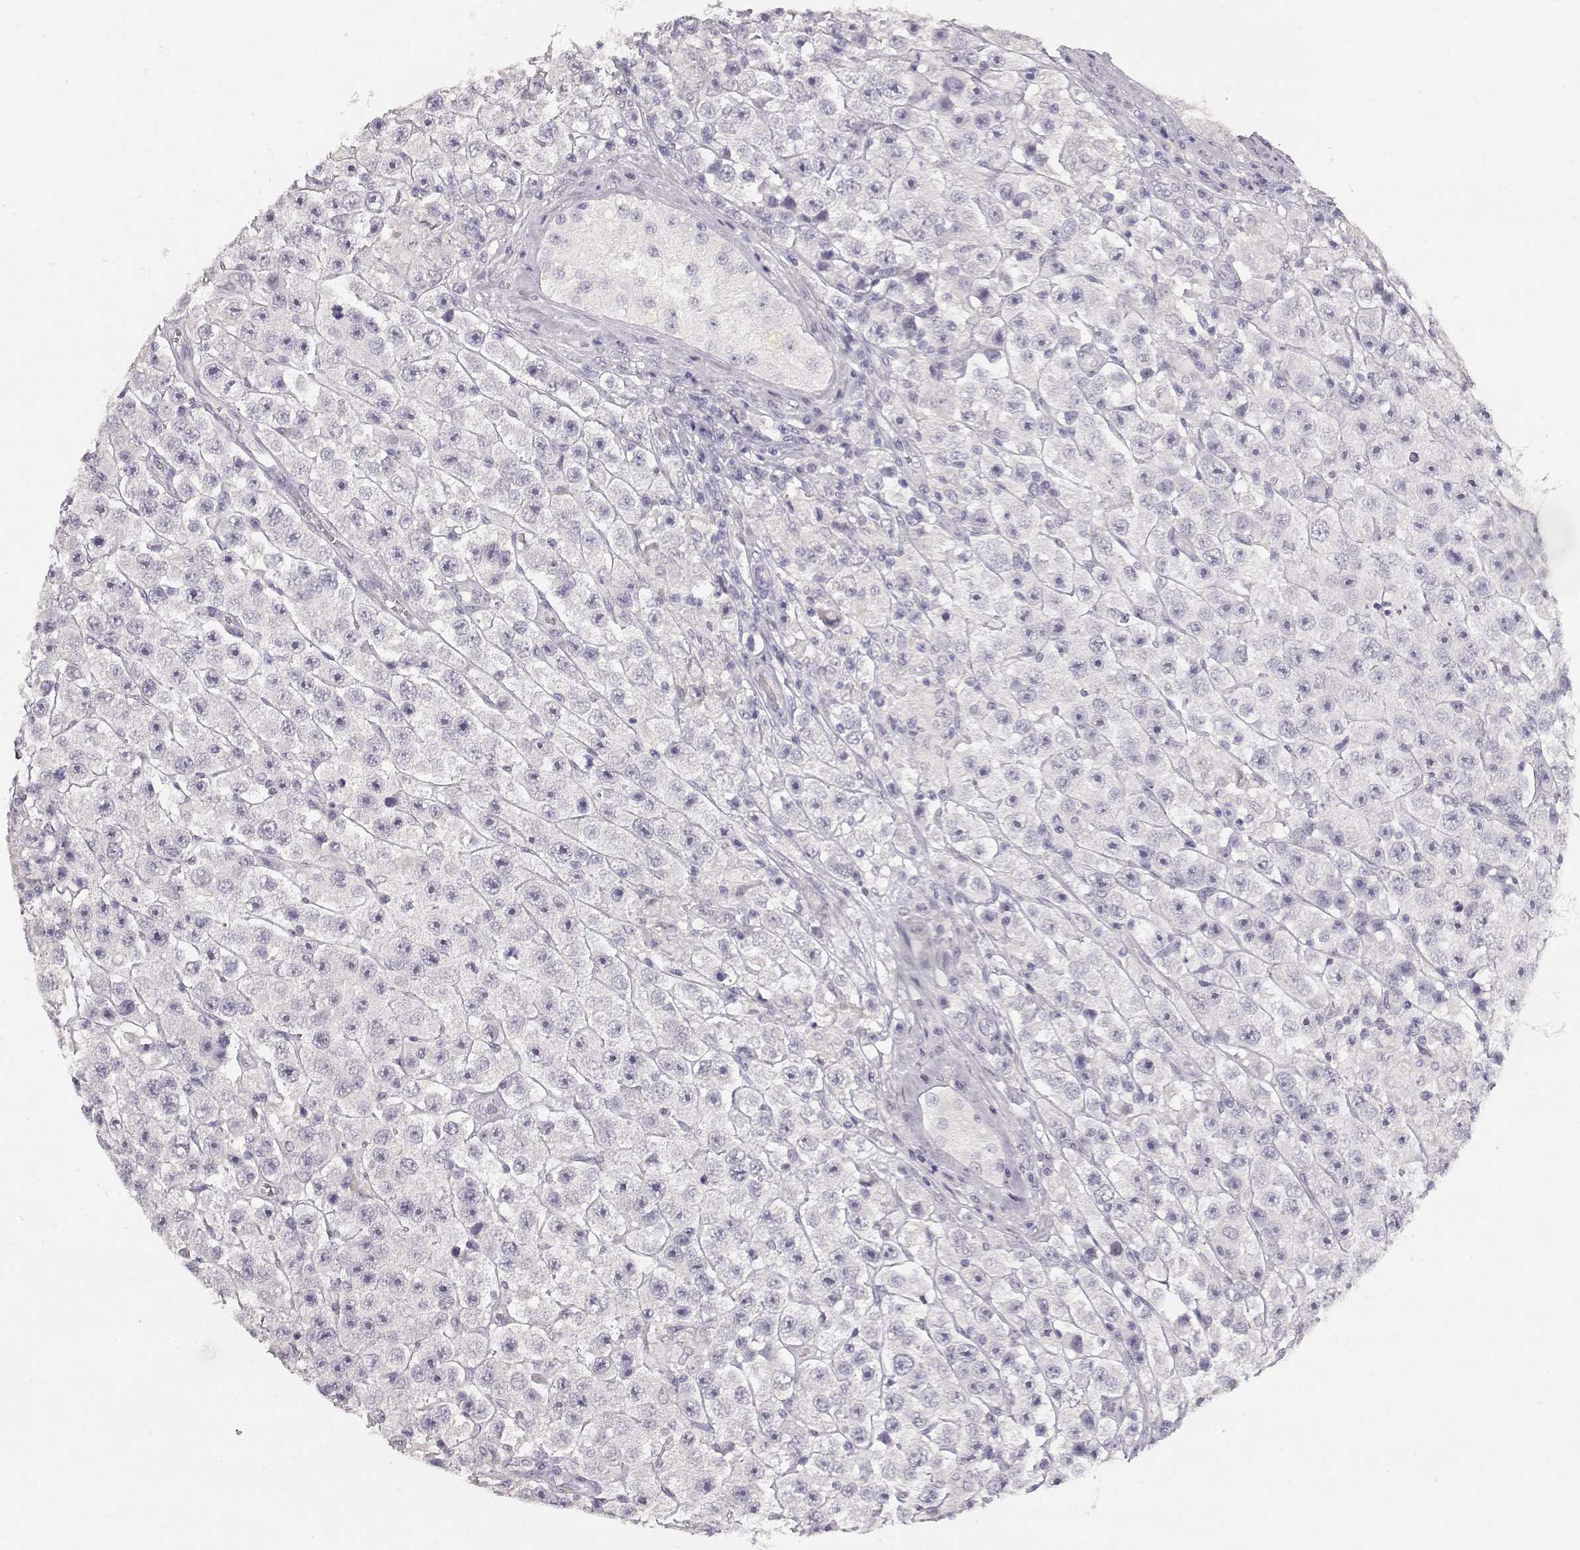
{"staining": {"intensity": "negative", "quantity": "none", "location": "none"}, "tissue": "testis cancer", "cell_type": "Tumor cells", "image_type": "cancer", "snomed": [{"axis": "morphology", "description": "Seminoma, NOS"}, {"axis": "topography", "description": "Testis"}], "caption": "IHC micrograph of human testis seminoma stained for a protein (brown), which reveals no expression in tumor cells.", "gene": "TPH2", "patient": {"sex": "male", "age": 45}}